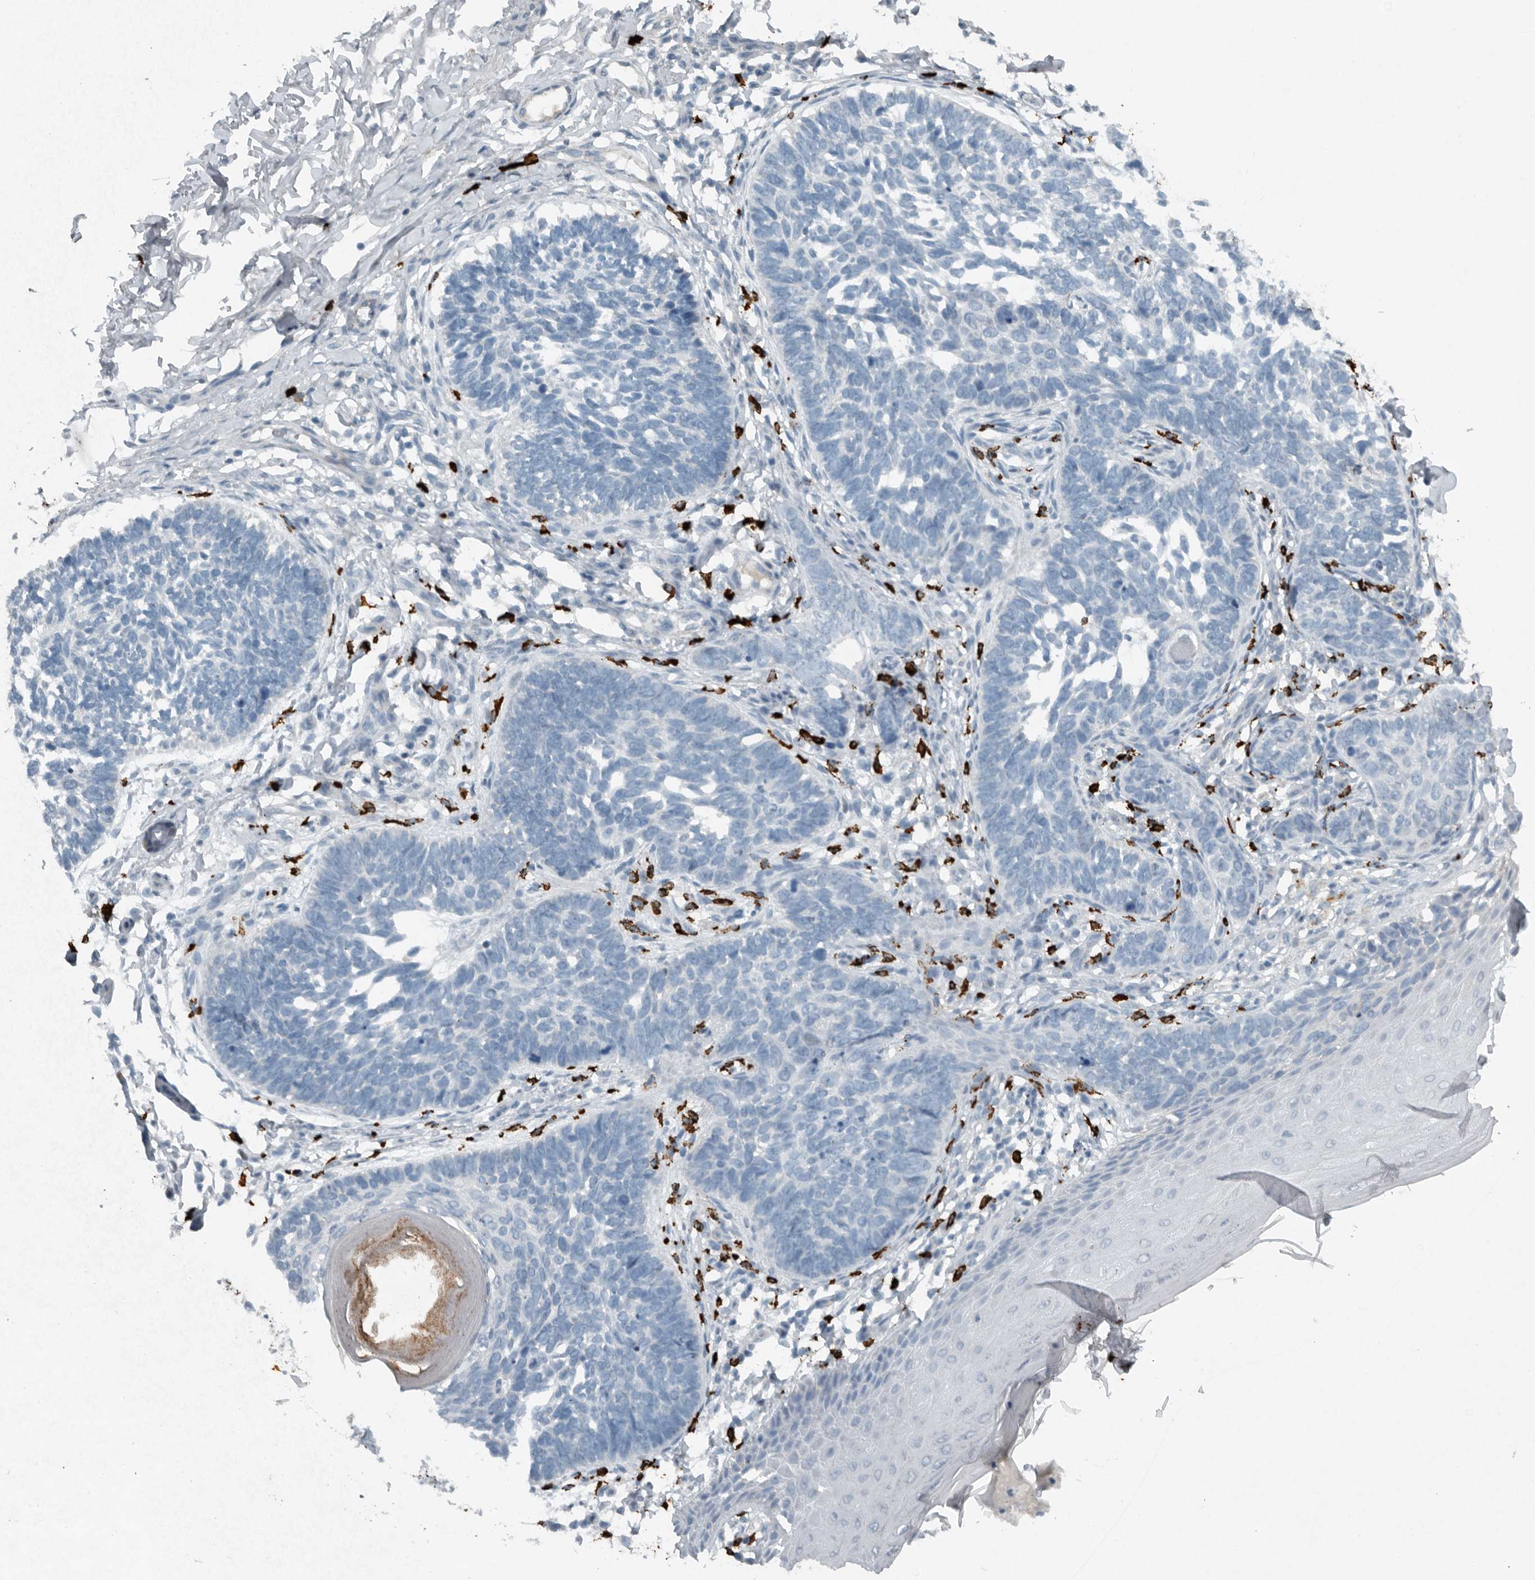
{"staining": {"intensity": "negative", "quantity": "none", "location": "none"}, "tissue": "skin cancer", "cell_type": "Tumor cells", "image_type": "cancer", "snomed": [{"axis": "morphology", "description": "Normal tissue, NOS"}, {"axis": "morphology", "description": "Basal cell carcinoma"}, {"axis": "topography", "description": "Skin"}], "caption": "IHC micrograph of human skin cancer (basal cell carcinoma) stained for a protein (brown), which shows no expression in tumor cells.", "gene": "IL20", "patient": {"sex": "male", "age": 77}}